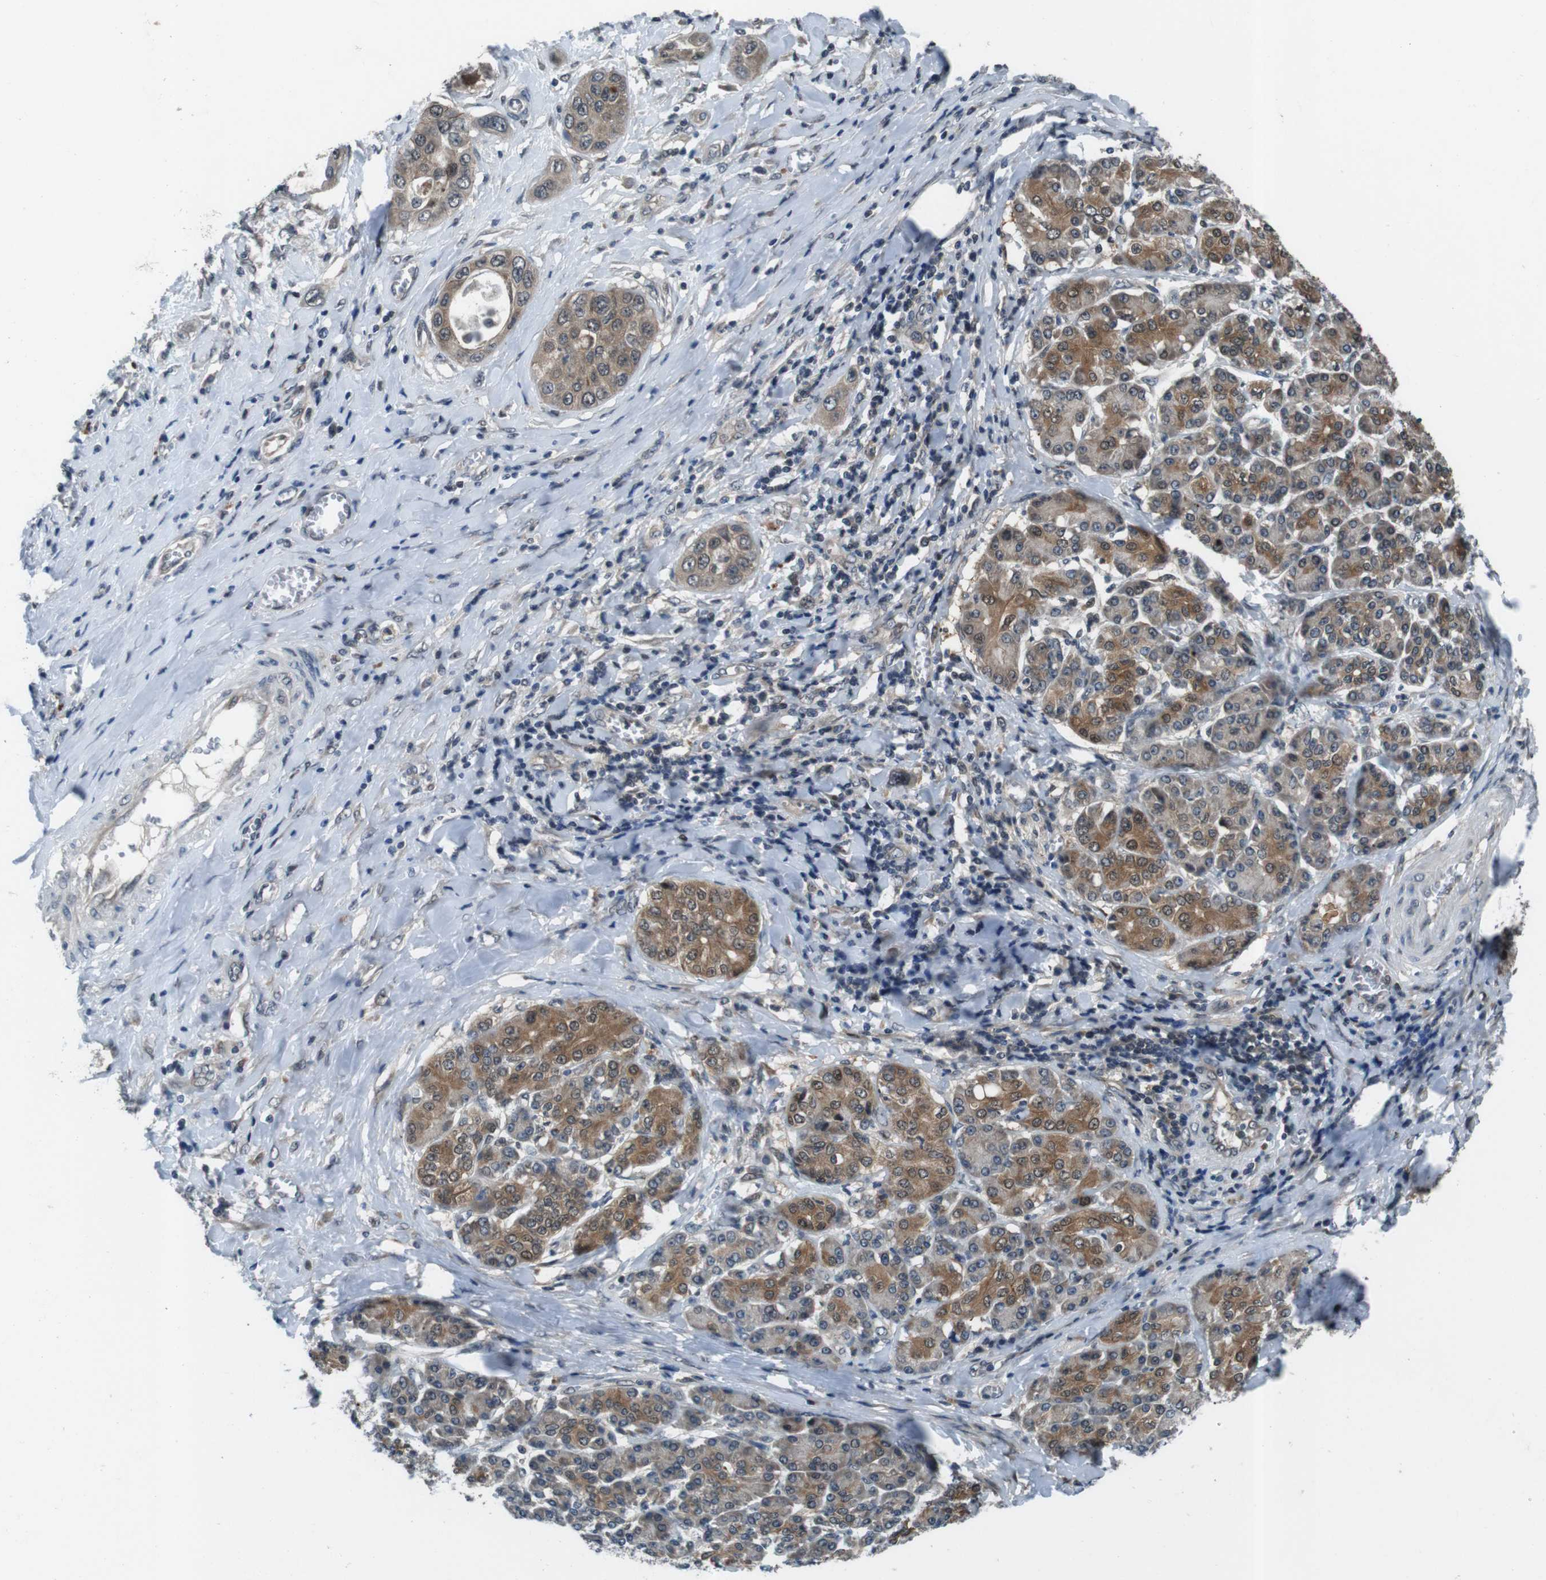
{"staining": {"intensity": "moderate", "quantity": ">75%", "location": "cytoplasmic/membranous"}, "tissue": "pancreatic cancer", "cell_type": "Tumor cells", "image_type": "cancer", "snomed": [{"axis": "morphology", "description": "Adenocarcinoma, NOS"}, {"axis": "topography", "description": "Pancreas"}], "caption": "Protein analysis of pancreatic cancer tissue shows moderate cytoplasmic/membranous staining in approximately >75% of tumor cells.", "gene": "LRP5", "patient": {"sex": "female", "age": 70}}